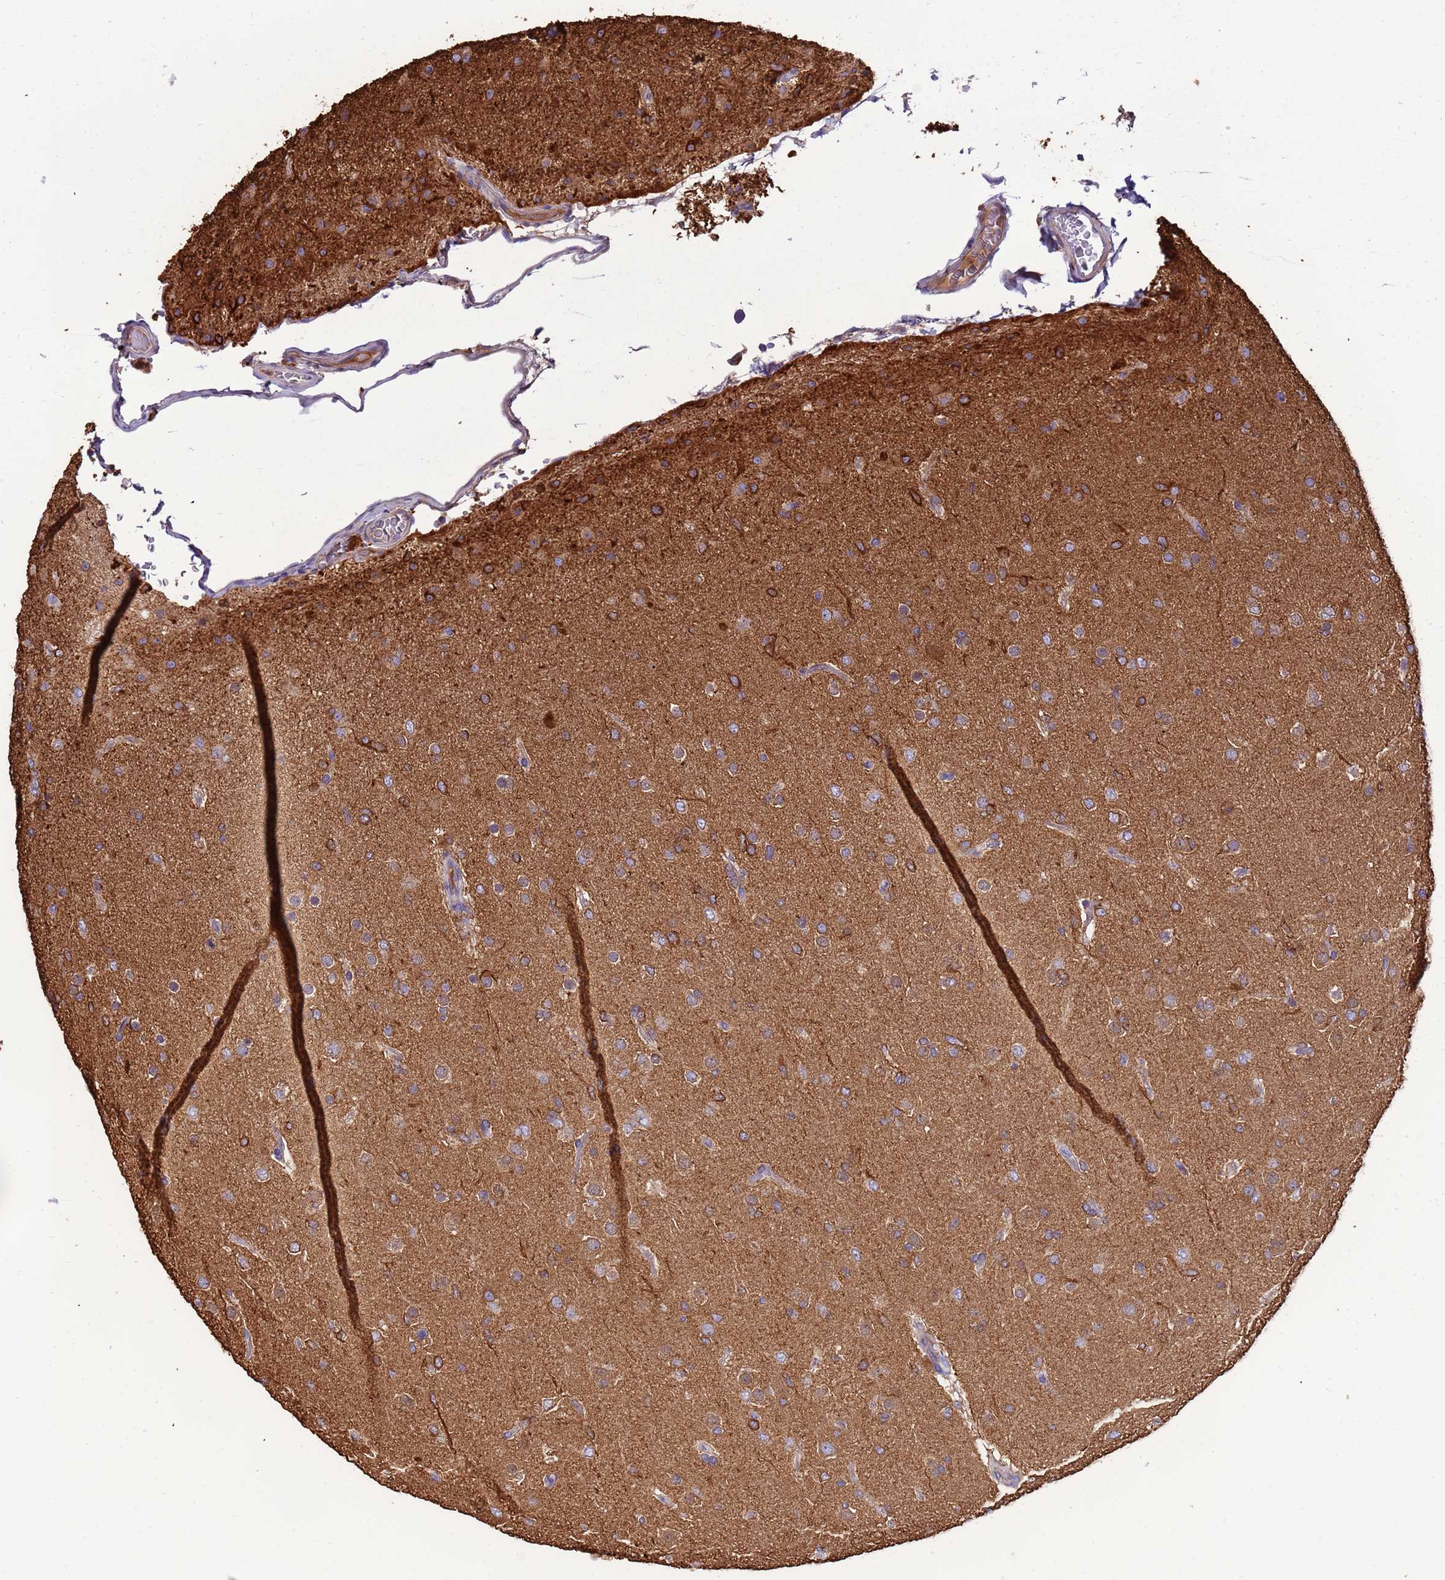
{"staining": {"intensity": "moderate", "quantity": "<25%", "location": "cytoplasmic/membranous"}, "tissue": "glioma", "cell_type": "Tumor cells", "image_type": "cancer", "snomed": [{"axis": "morphology", "description": "Glioma, malignant, Low grade"}, {"axis": "topography", "description": "Brain"}], "caption": "Human glioma stained for a protein (brown) demonstrates moderate cytoplasmic/membranous positive staining in about <25% of tumor cells.", "gene": "PAQR7", "patient": {"sex": "male", "age": 65}}